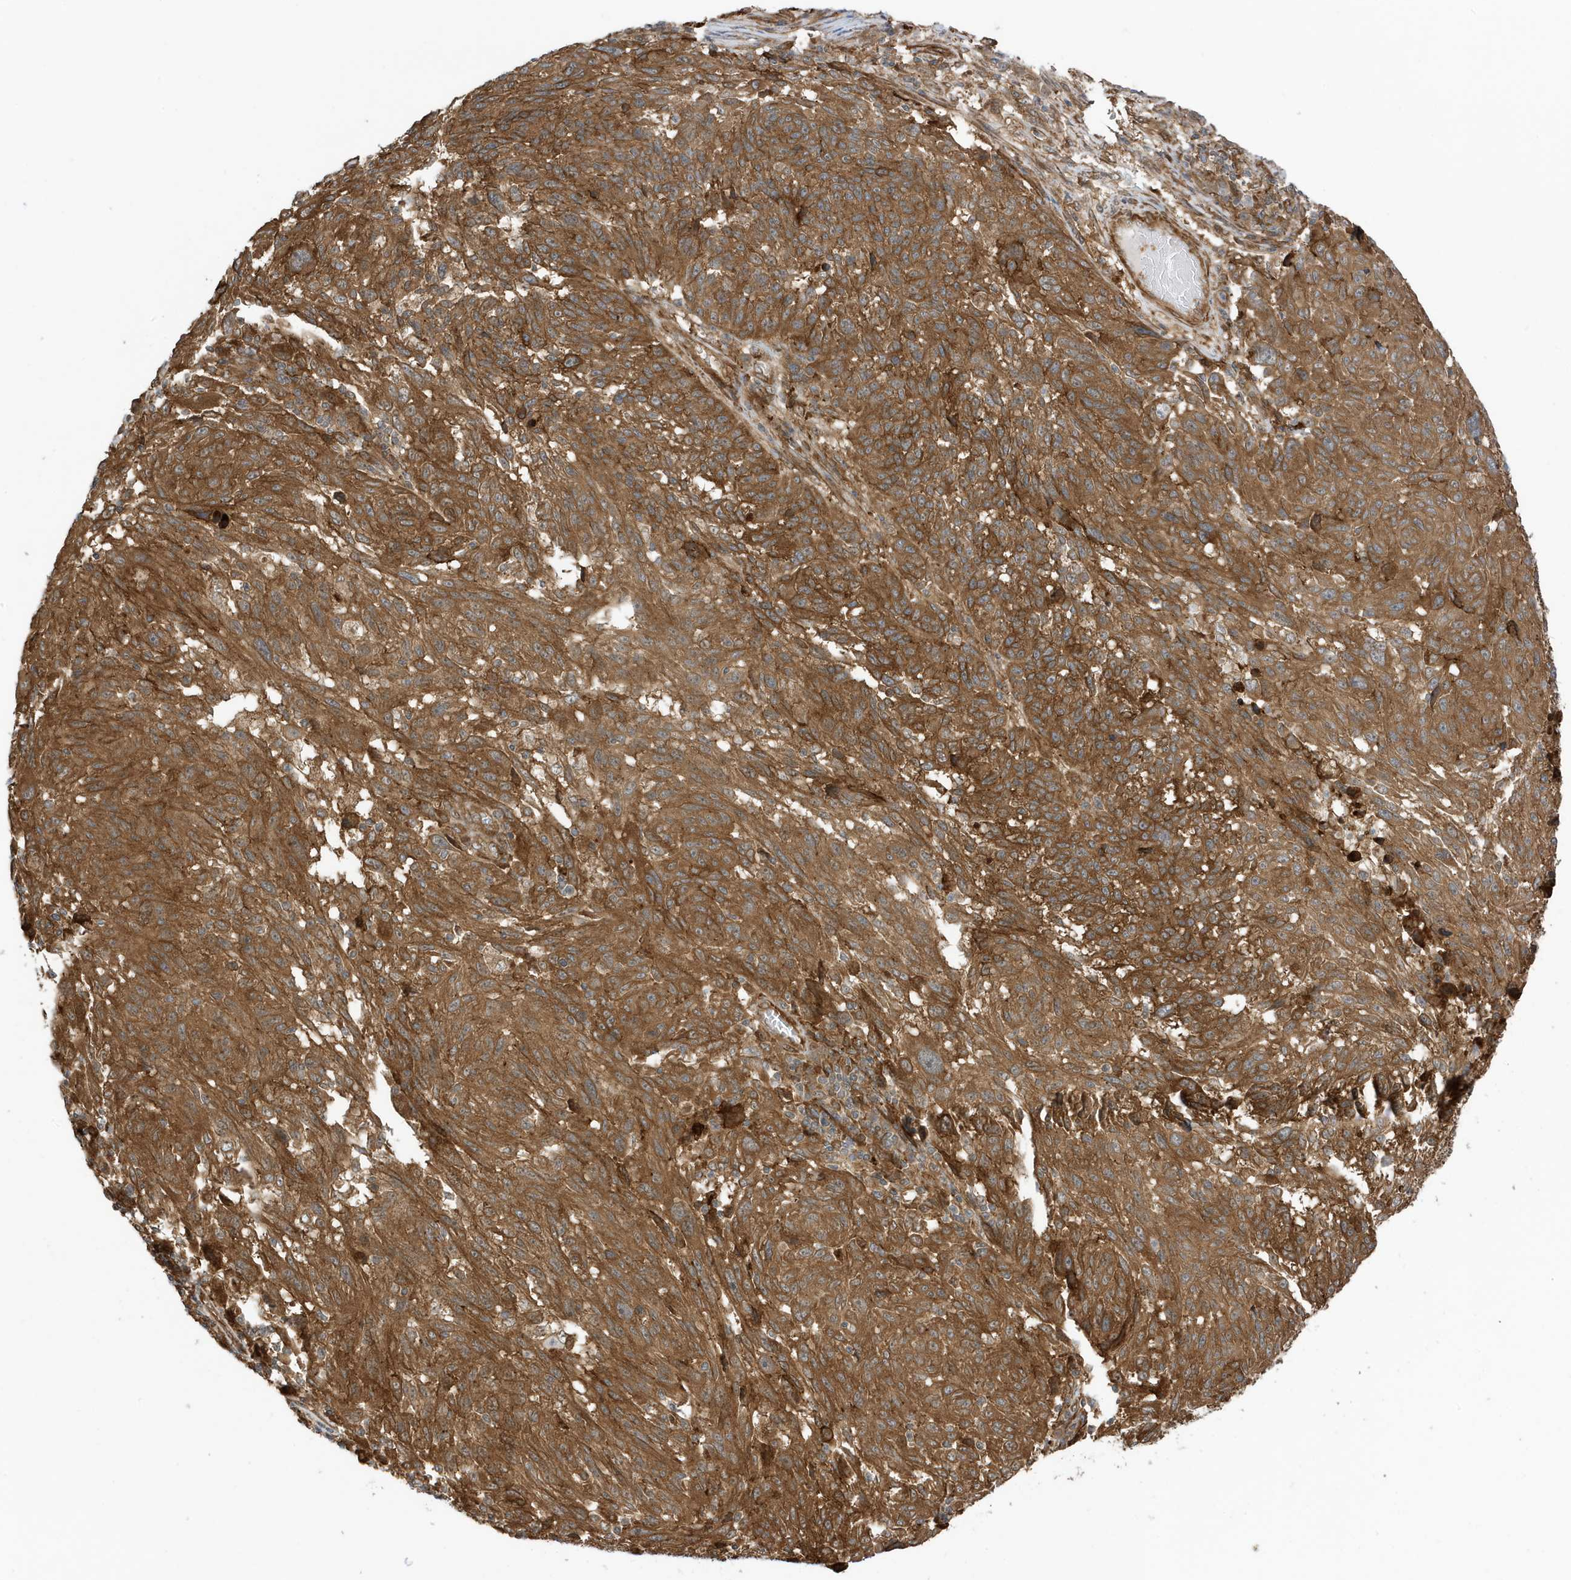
{"staining": {"intensity": "moderate", "quantity": ">75%", "location": "cytoplasmic/membranous"}, "tissue": "melanoma", "cell_type": "Tumor cells", "image_type": "cancer", "snomed": [{"axis": "morphology", "description": "Malignant melanoma, NOS"}, {"axis": "topography", "description": "Skin"}], "caption": "High-power microscopy captured an immunohistochemistry (IHC) histopathology image of melanoma, revealing moderate cytoplasmic/membranous positivity in approximately >75% of tumor cells.", "gene": "CDC42EP3", "patient": {"sex": "male", "age": 53}}